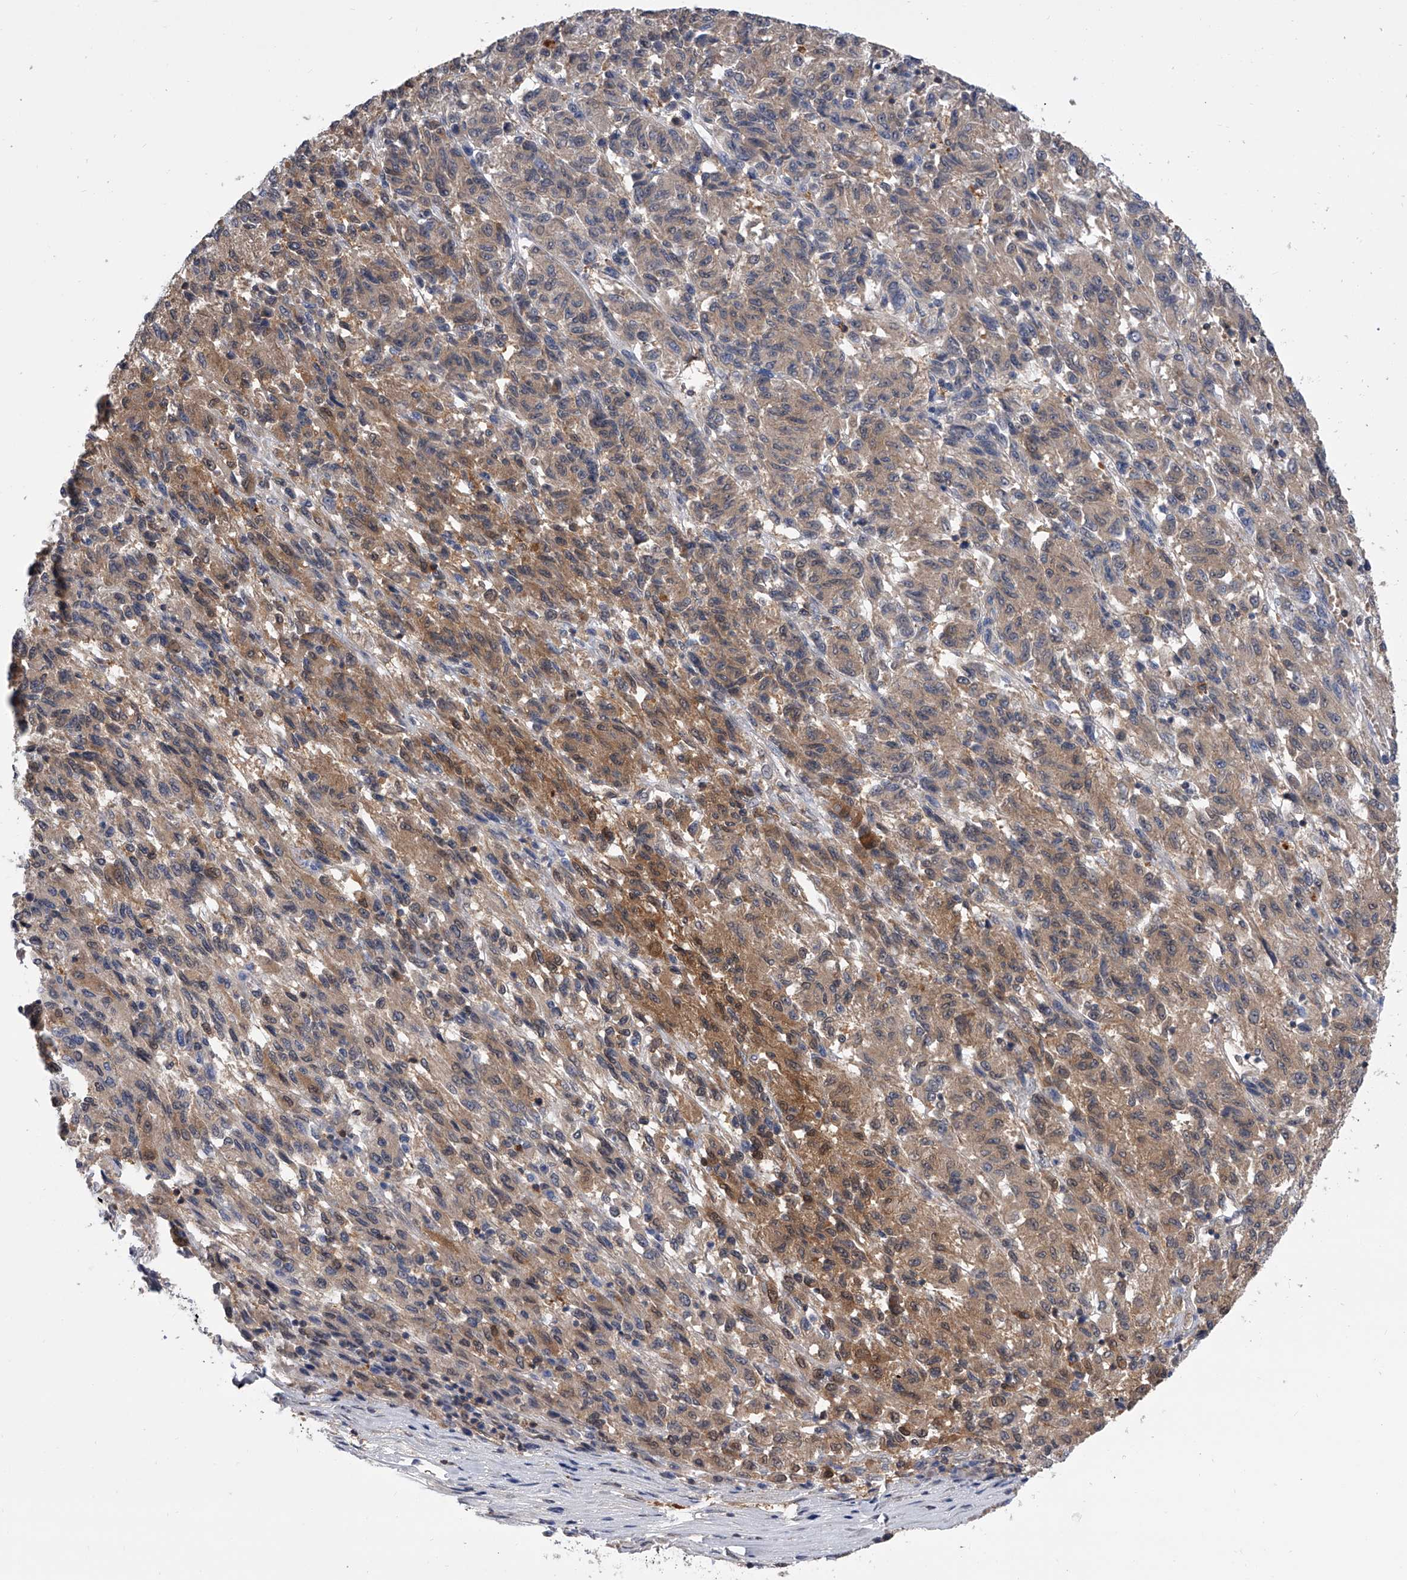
{"staining": {"intensity": "moderate", "quantity": ">75%", "location": "cytoplasmic/membranous"}, "tissue": "melanoma", "cell_type": "Tumor cells", "image_type": "cancer", "snomed": [{"axis": "morphology", "description": "Malignant melanoma, Metastatic site"}, {"axis": "topography", "description": "Lung"}], "caption": "An immunohistochemistry (IHC) histopathology image of tumor tissue is shown. Protein staining in brown highlights moderate cytoplasmic/membranous positivity in melanoma within tumor cells.", "gene": "SERPINB9", "patient": {"sex": "male", "age": 64}}